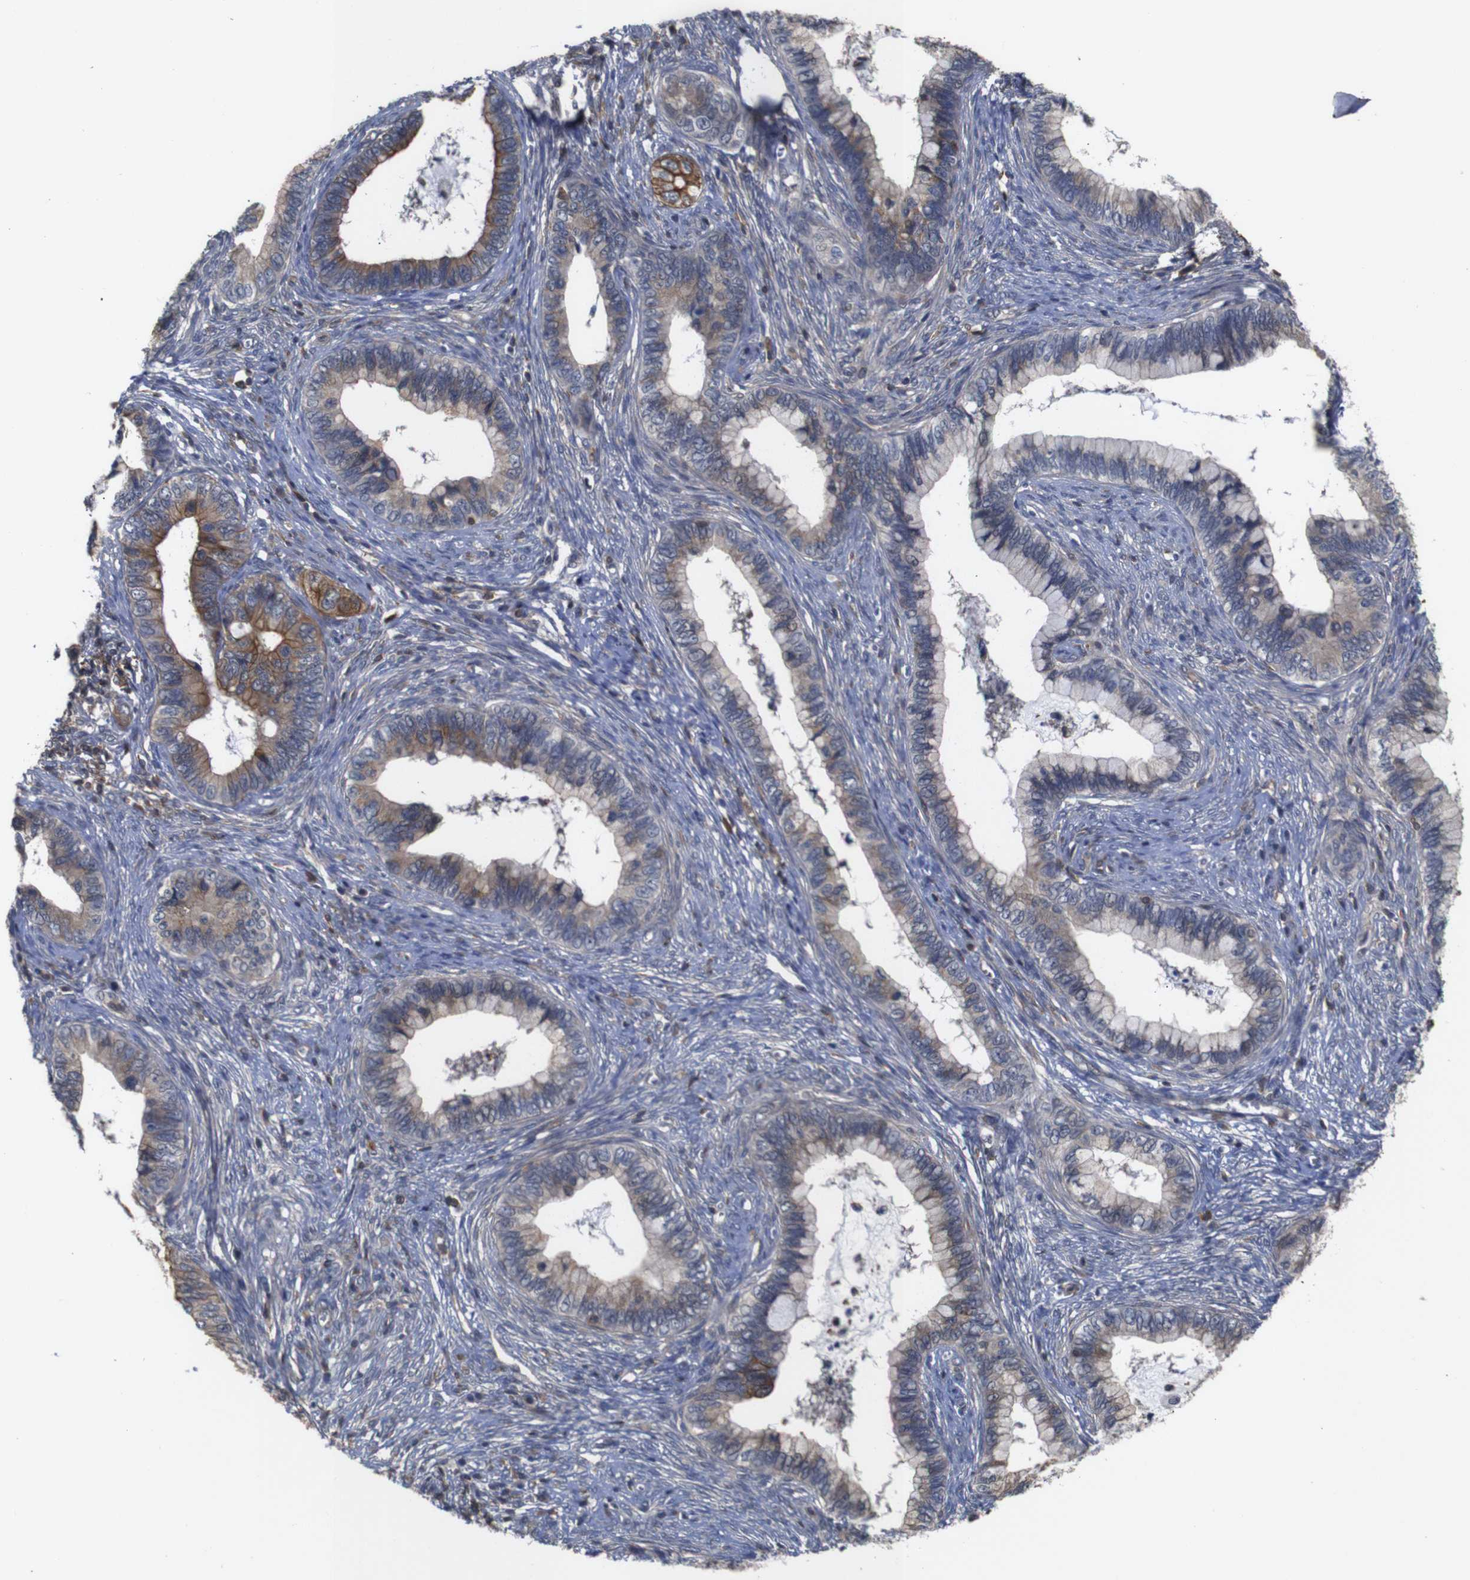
{"staining": {"intensity": "moderate", "quantity": "25%-75%", "location": "cytoplasmic/membranous"}, "tissue": "cervical cancer", "cell_type": "Tumor cells", "image_type": "cancer", "snomed": [{"axis": "morphology", "description": "Adenocarcinoma, NOS"}, {"axis": "topography", "description": "Cervix"}], "caption": "Cervical cancer (adenocarcinoma) was stained to show a protein in brown. There is medium levels of moderate cytoplasmic/membranous staining in about 25%-75% of tumor cells. (Stains: DAB in brown, nuclei in blue, Microscopy: brightfield microscopy at high magnification).", "gene": "BRWD3", "patient": {"sex": "female", "age": 44}}